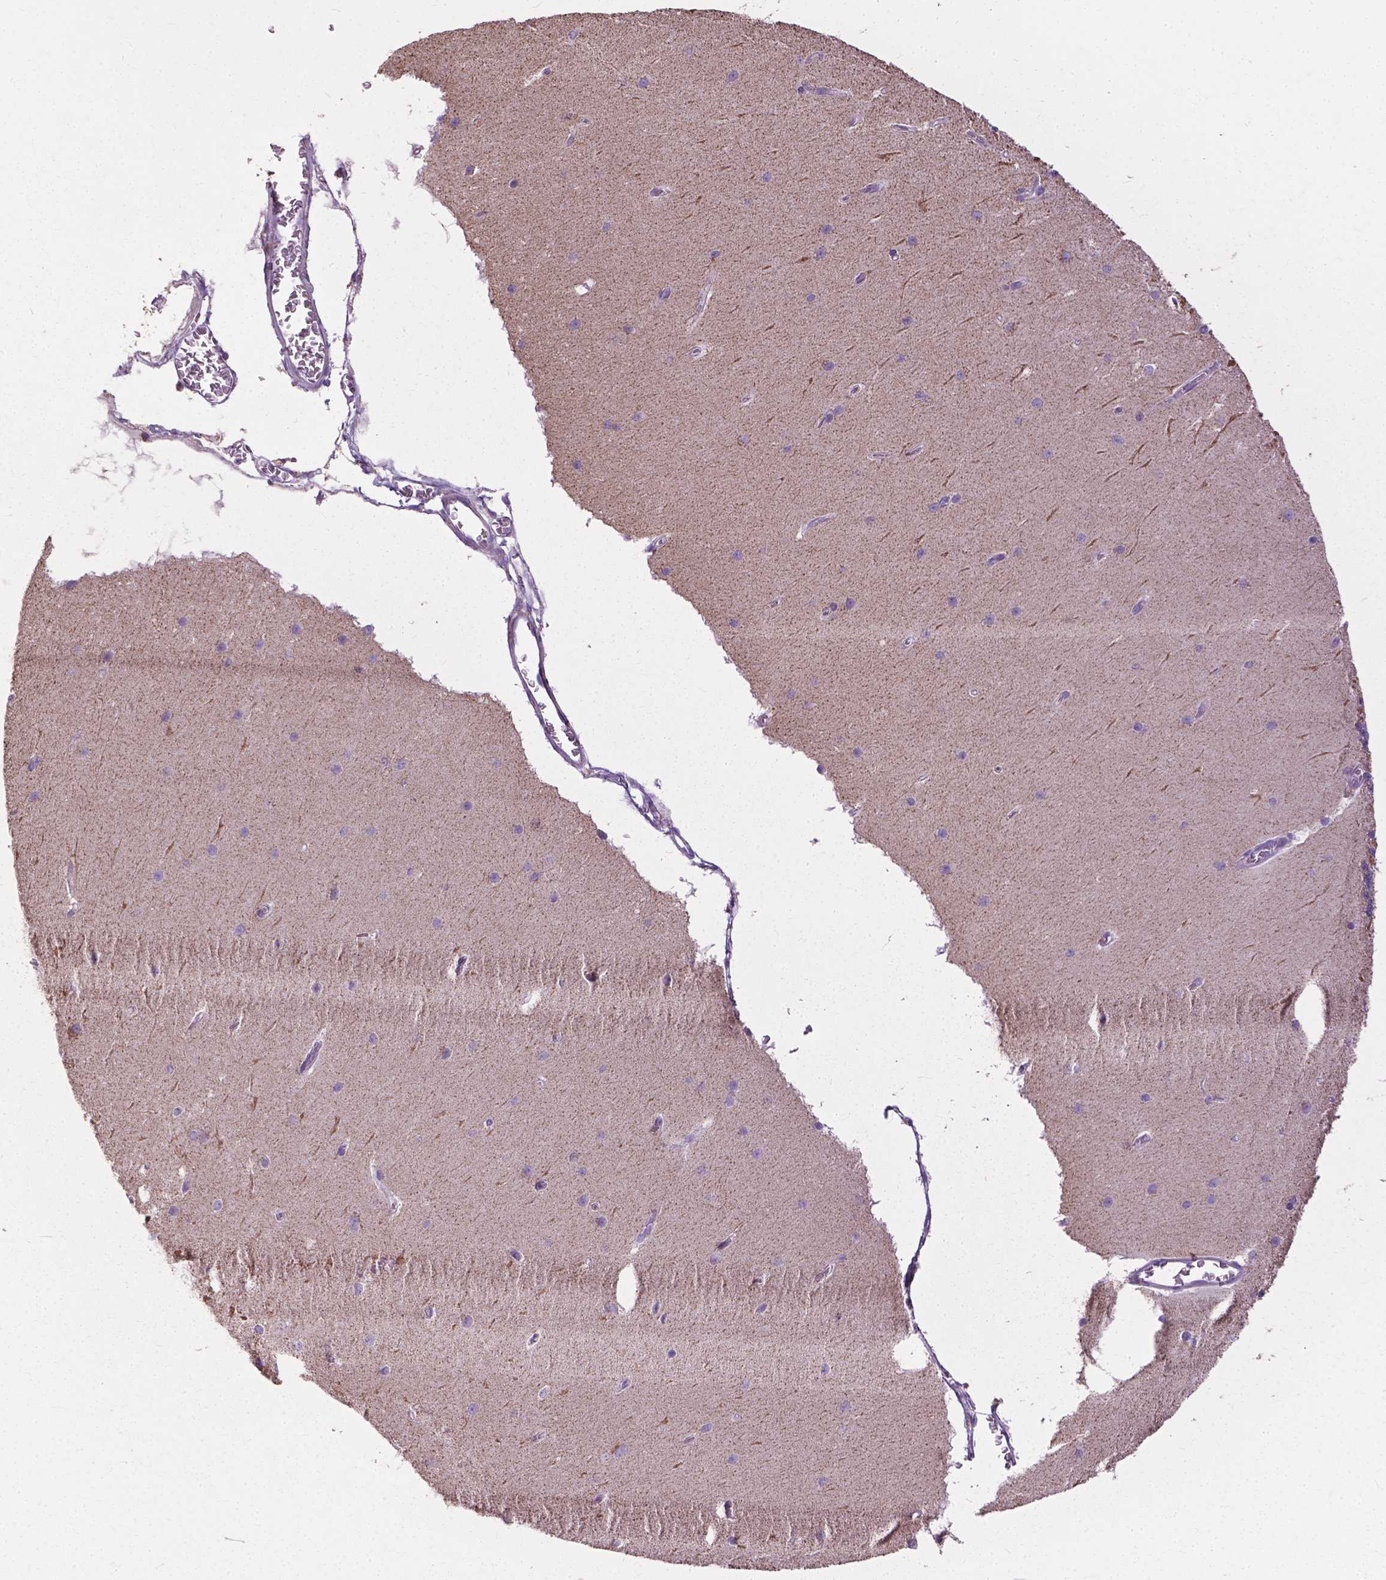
{"staining": {"intensity": "moderate", "quantity": "25%-75%", "location": "cytoplasmic/membranous"}, "tissue": "cerebellum", "cell_type": "Cells in granular layer", "image_type": "normal", "snomed": [{"axis": "morphology", "description": "Normal tissue, NOS"}, {"axis": "topography", "description": "Cerebellum"}], "caption": "About 25%-75% of cells in granular layer in benign cerebellum reveal moderate cytoplasmic/membranous protein positivity as visualized by brown immunohistochemical staining.", "gene": "VDAC1", "patient": {"sex": "female", "age": 19}}